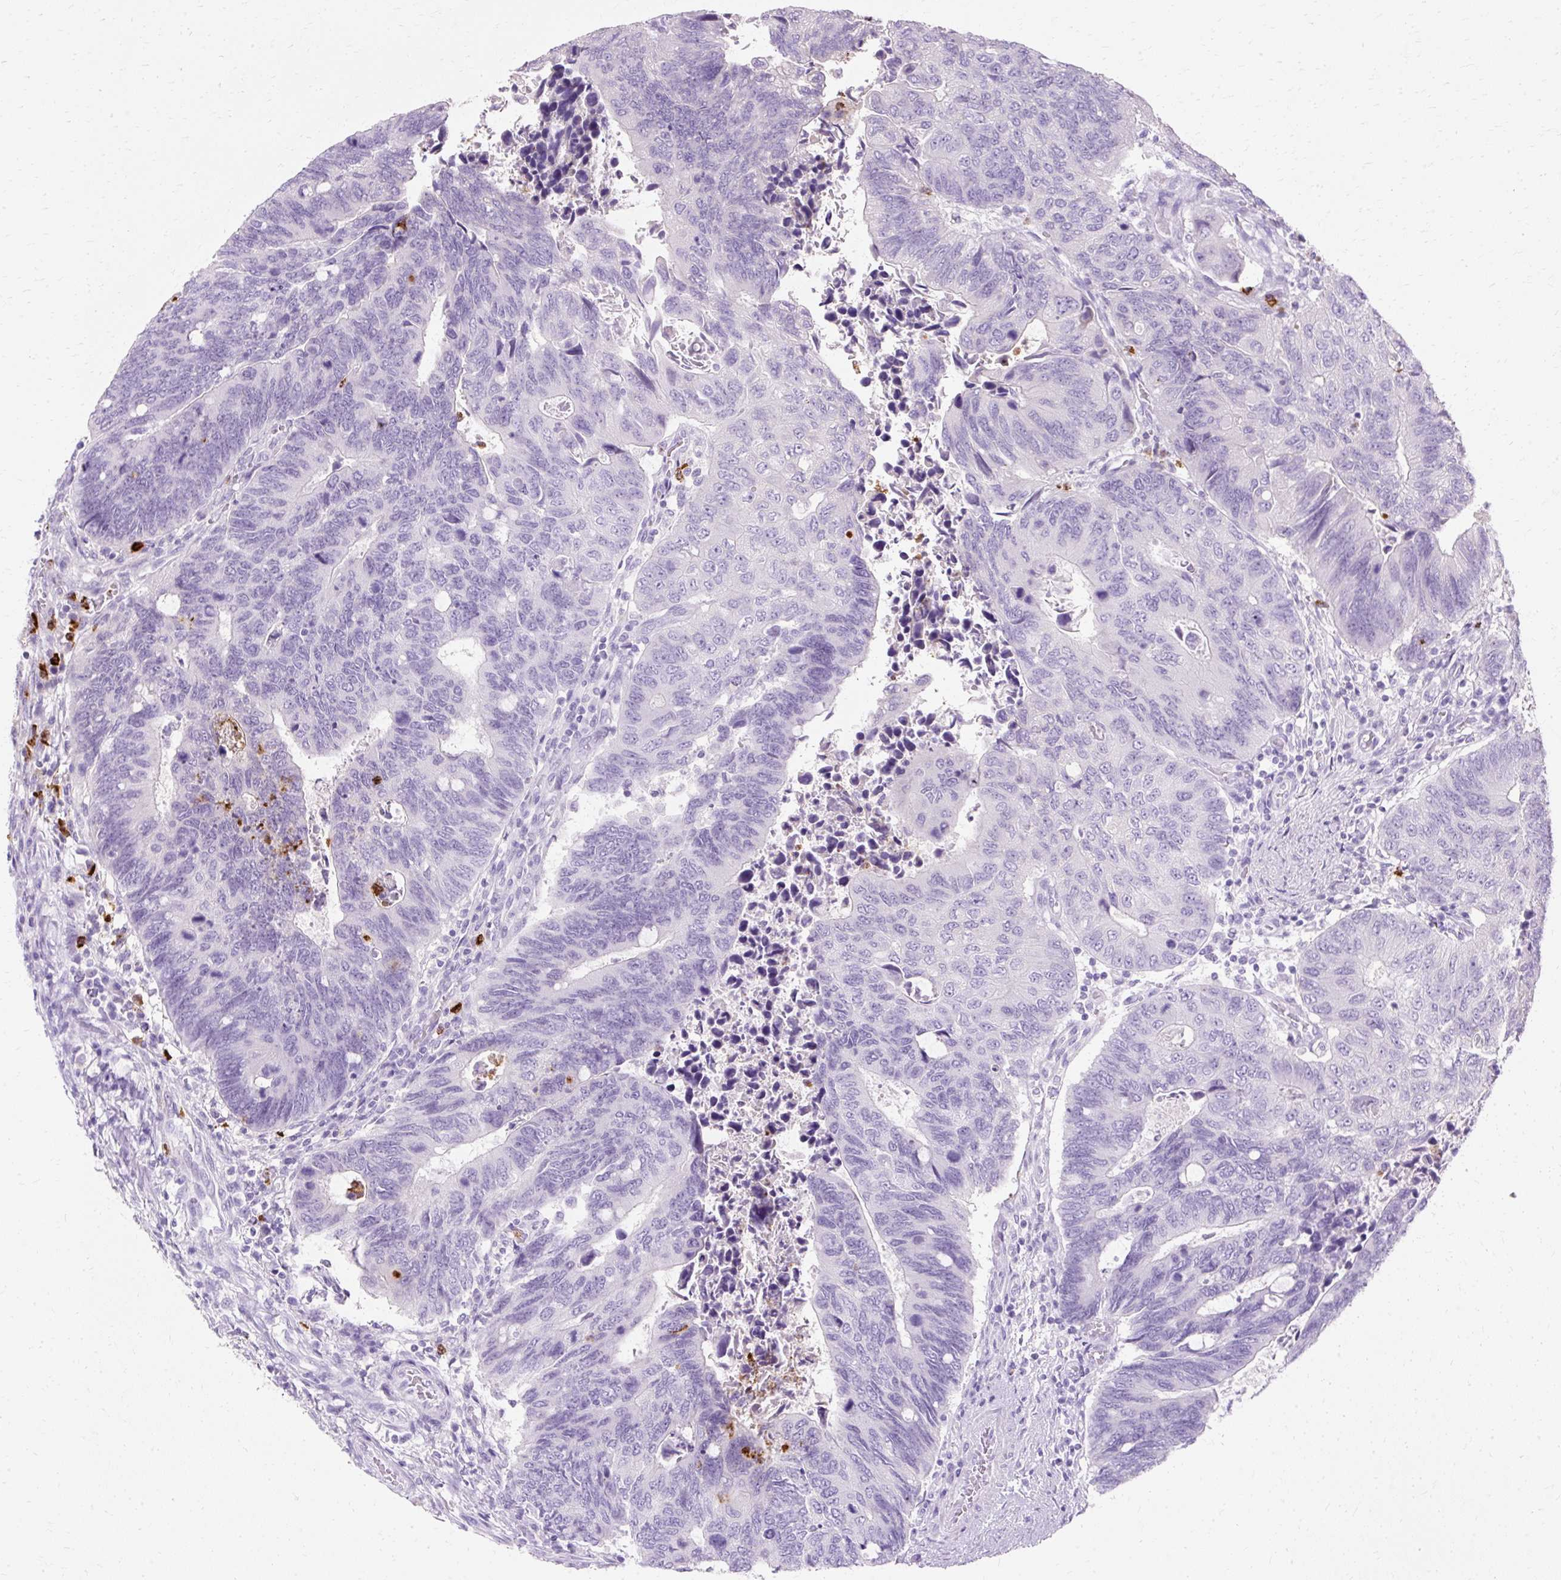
{"staining": {"intensity": "negative", "quantity": "none", "location": "none"}, "tissue": "colorectal cancer", "cell_type": "Tumor cells", "image_type": "cancer", "snomed": [{"axis": "morphology", "description": "Adenocarcinoma, NOS"}, {"axis": "topography", "description": "Colon"}], "caption": "This is a histopathology image of immunohistochemistry (IHC) staining of colorectal cancer (adenocarcinoma), which shows no positivity in tumor cells.", "gene": "DEFA1", "patient": {"sex": "male", "age": 87}}